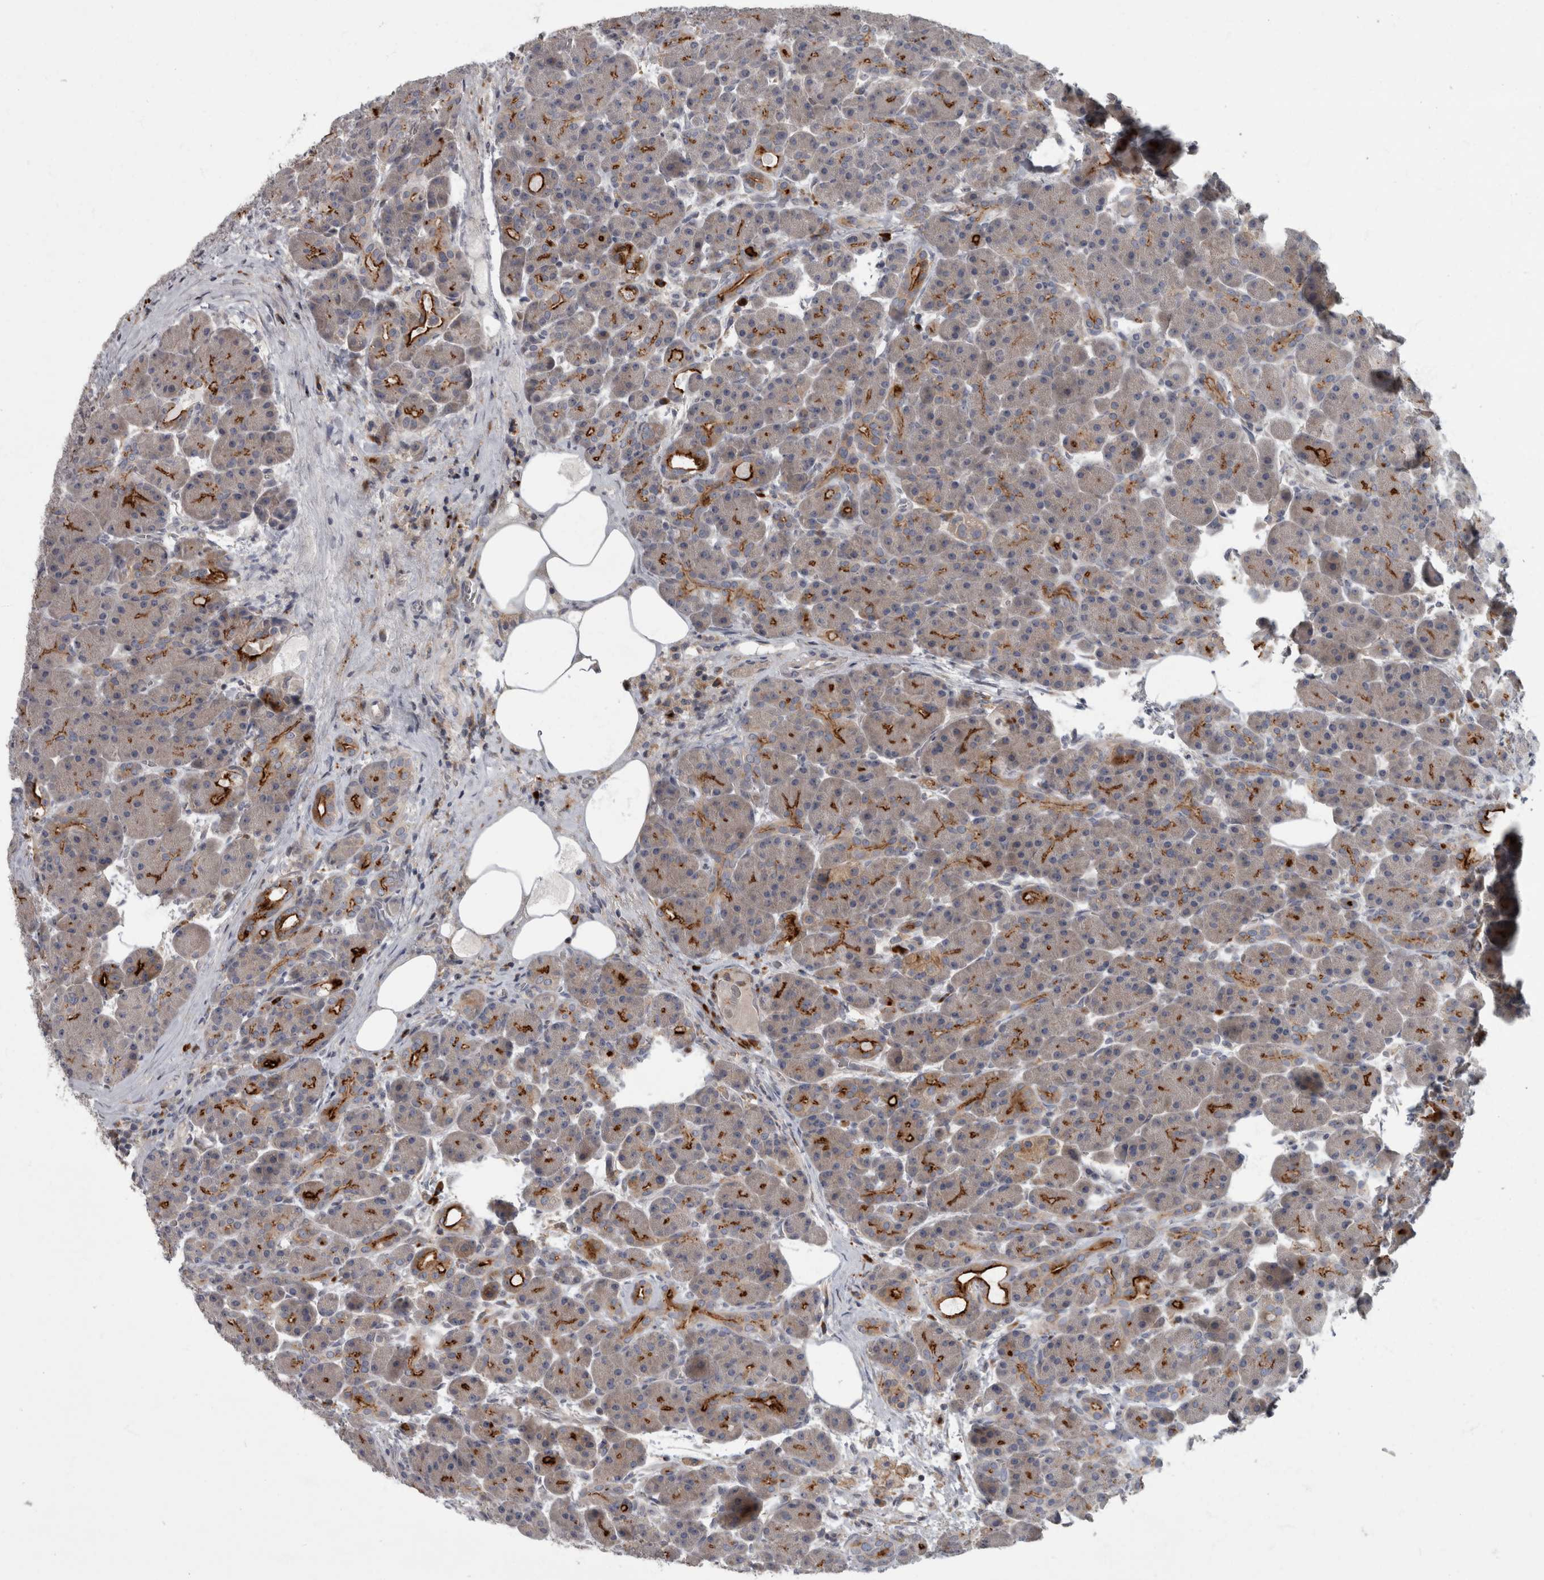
{"staining": {"intensity": "strong", "quantity": "25%-75%", "location": "cytoplasmic/membranous"}, "tissue": "pancreas", "cell_type": "Exocrine glandular cells", "image_type": "normal", "snomed": [{"axis": "morphology", "description": "Normal tissue, NOS"}, {"axis": "topography", "description": "Pancreas"}], "caption": "Pancreas stained for a protein displays strong cytoplasmic/membranous positivity in exocrine glandular cells. (DAB IHC with brightfield microscopy, high magnification).", "gene": "CDC42BPG", "patient": {"sex": "male", "age": 63}}